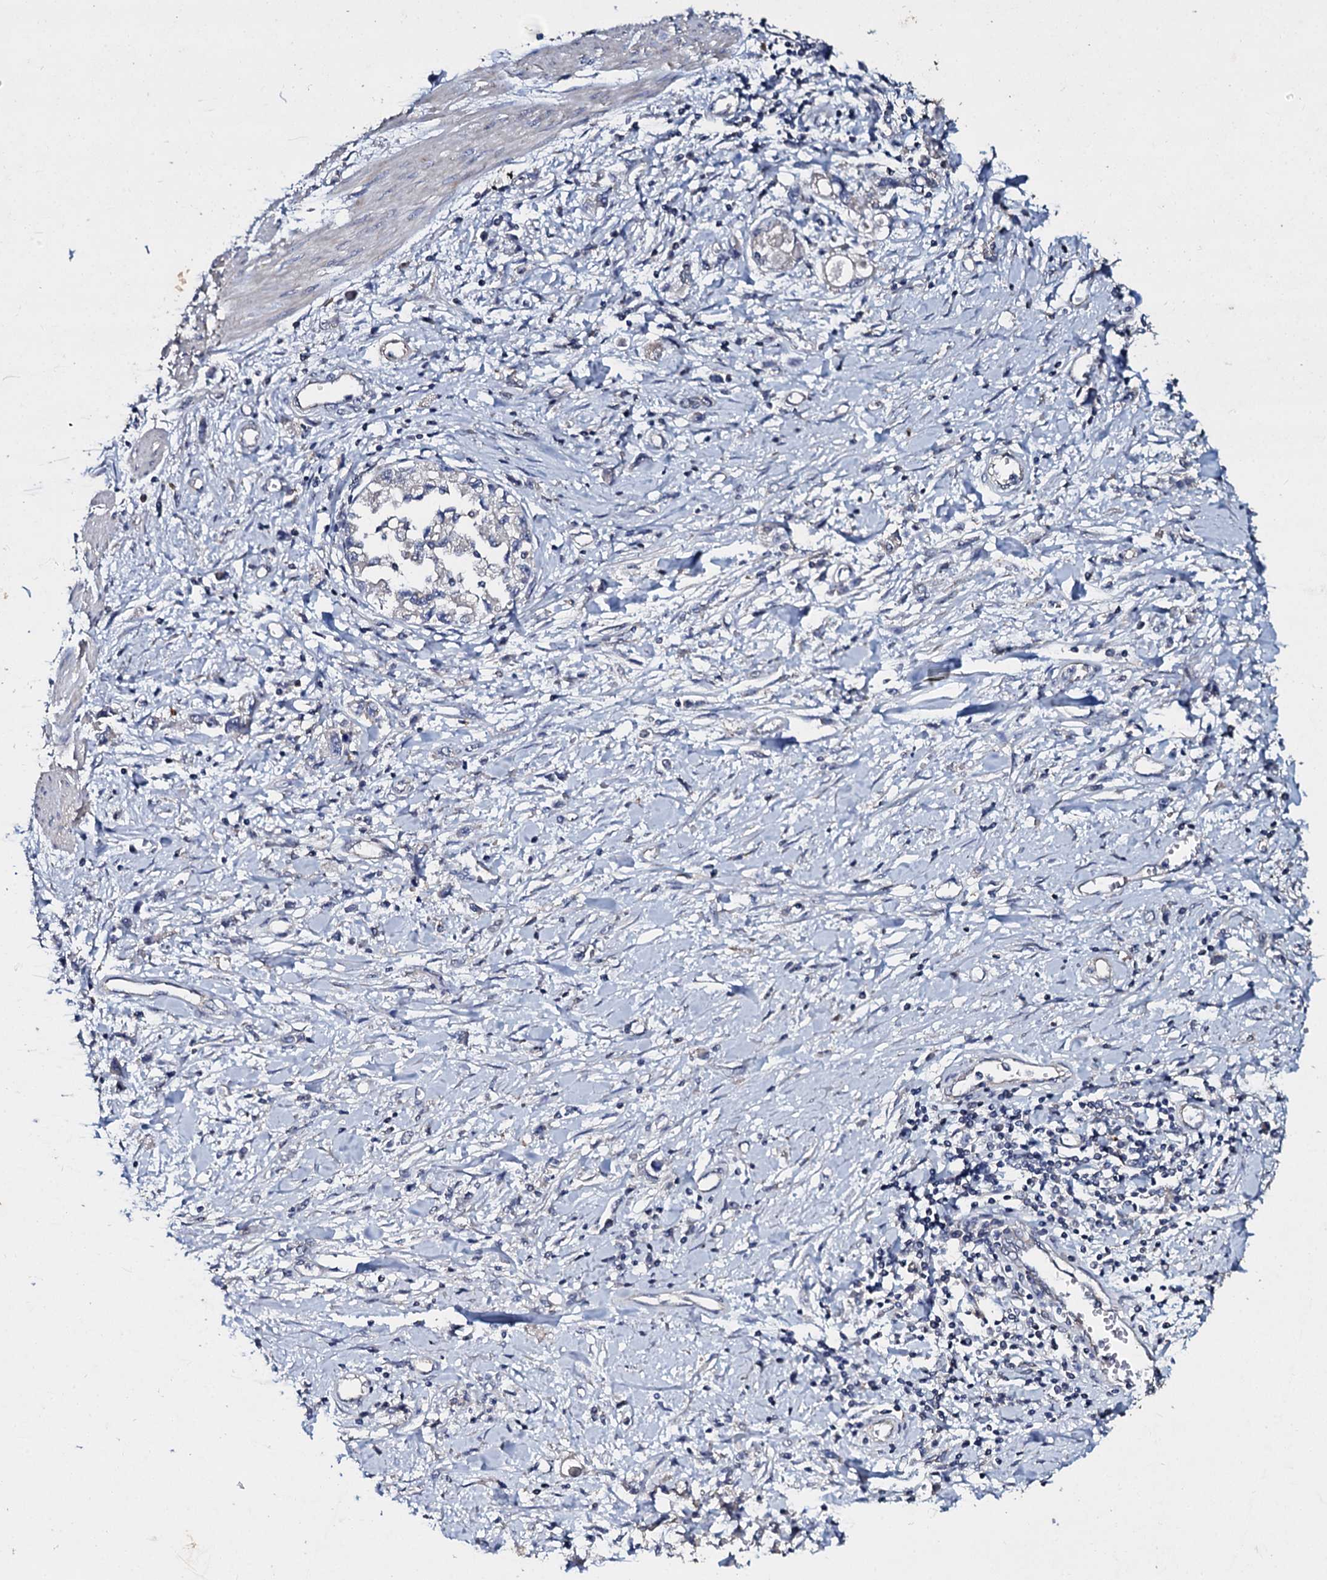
{"staining": {"intensity": "negative", "quantity": "none", "location": "none"}, "tissue": "stomach cancer", "cell_type": "Tumor cells", "image_type": "cancer", "snomed": [{"axis": "morphology", "description": "Adenocarcinoma, NOS"}, {"axis": "topography", "description": "Stomach"}], "caption": "Stomach cancer (adenocarcinoma) was stained to show a protein in brown. There is no significant positivity in tumor cells.", "gene": "SLC37A4", "patient": {"sex": "female", "age": 76}}